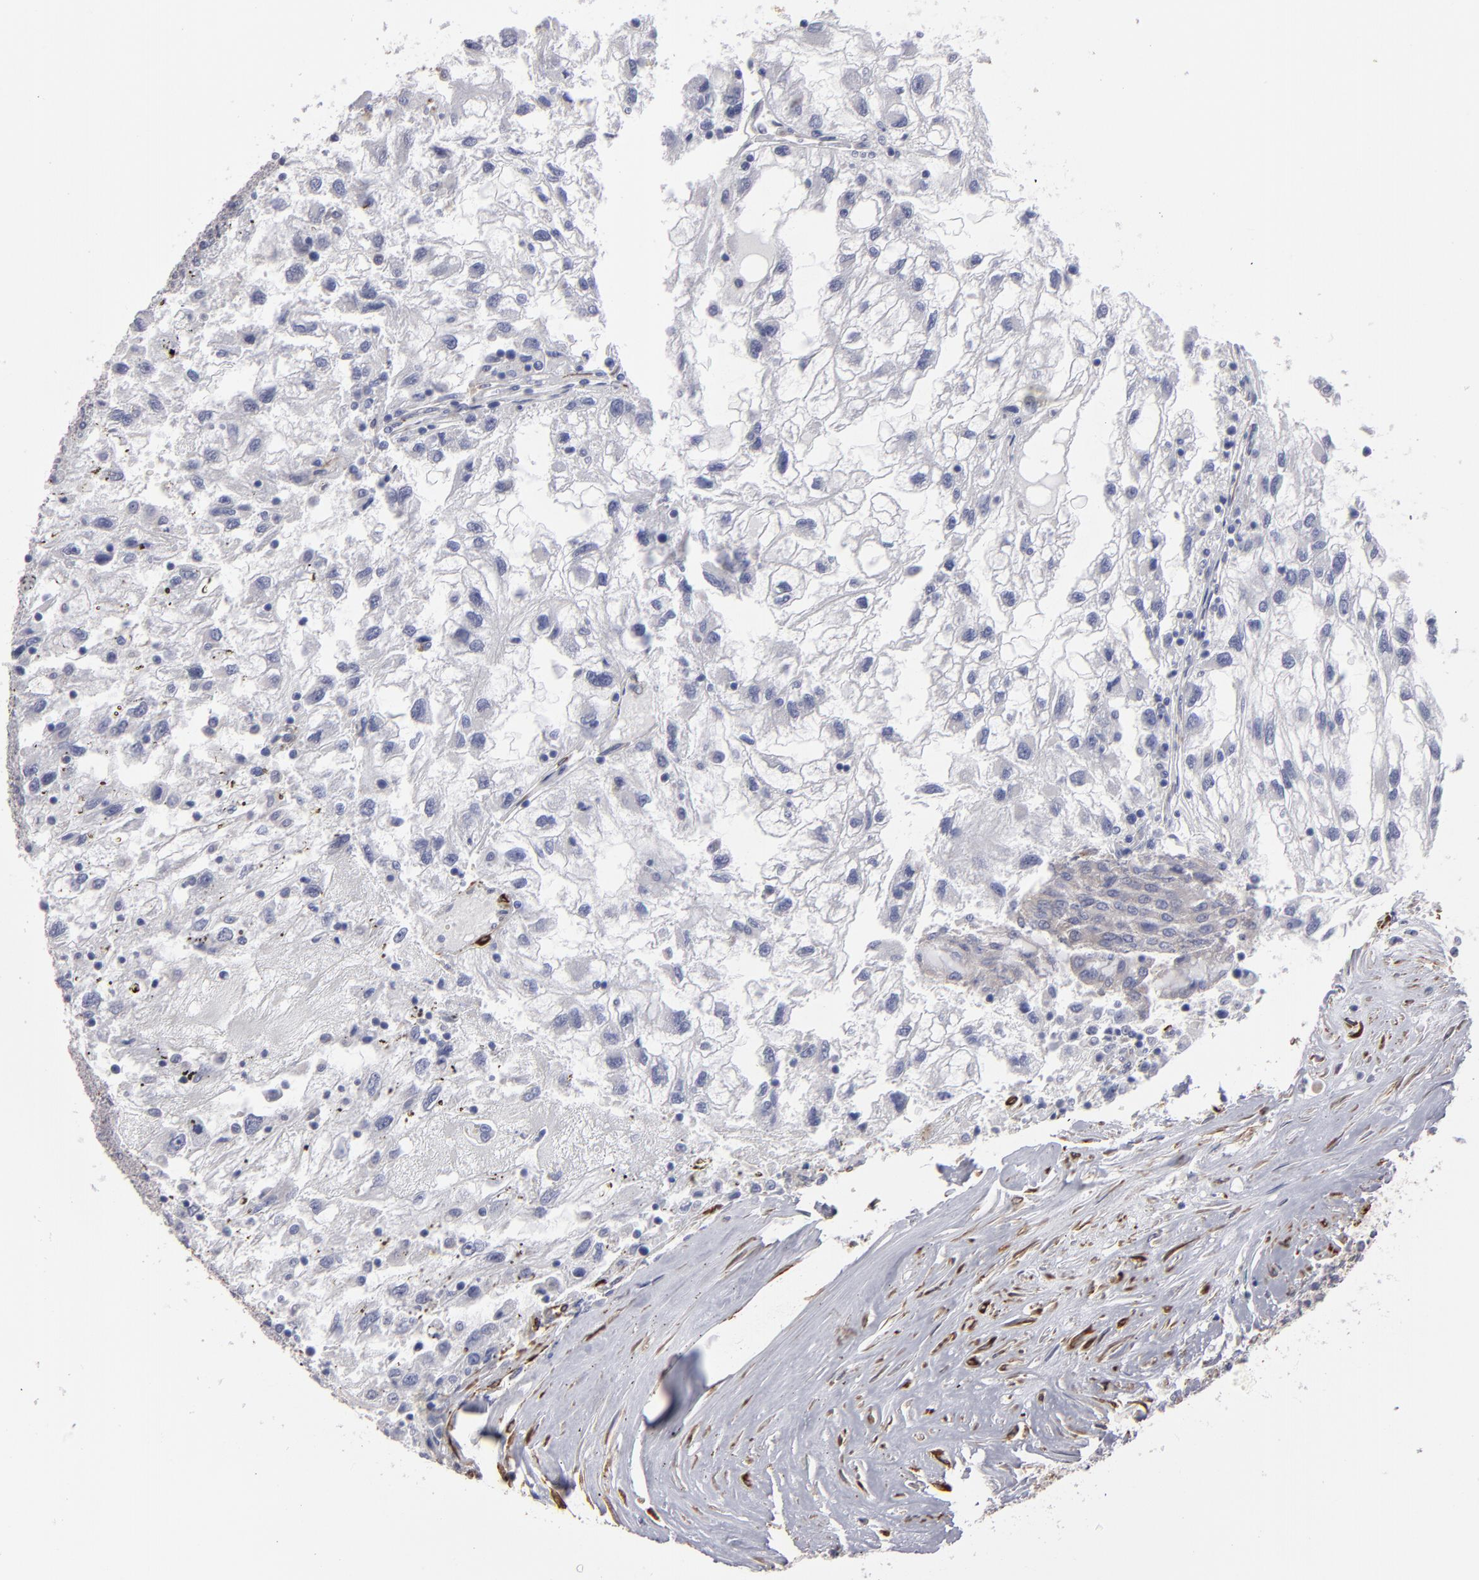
{"staining": {"intensity": "negative", "quantity": "none", "location": "none"}, "tissue": "renal cancer", "cell_type": "Tumor cells", "image_type": "cancer", "snomed": [{"axis": "morphology", "description": "Normal tissue, NOS"}, {"axis": "morphology", "description": "Adenocarcinoma, NOS"}, {"axis": "topography", "description": "Kidney"}], "caption": "Renal adenocarcinoma was stained to show a protein in brown. There is no significant positivity in tumor cells.", "gene": "SLMAP", "patient": {"sex": "male", "age": 71}}